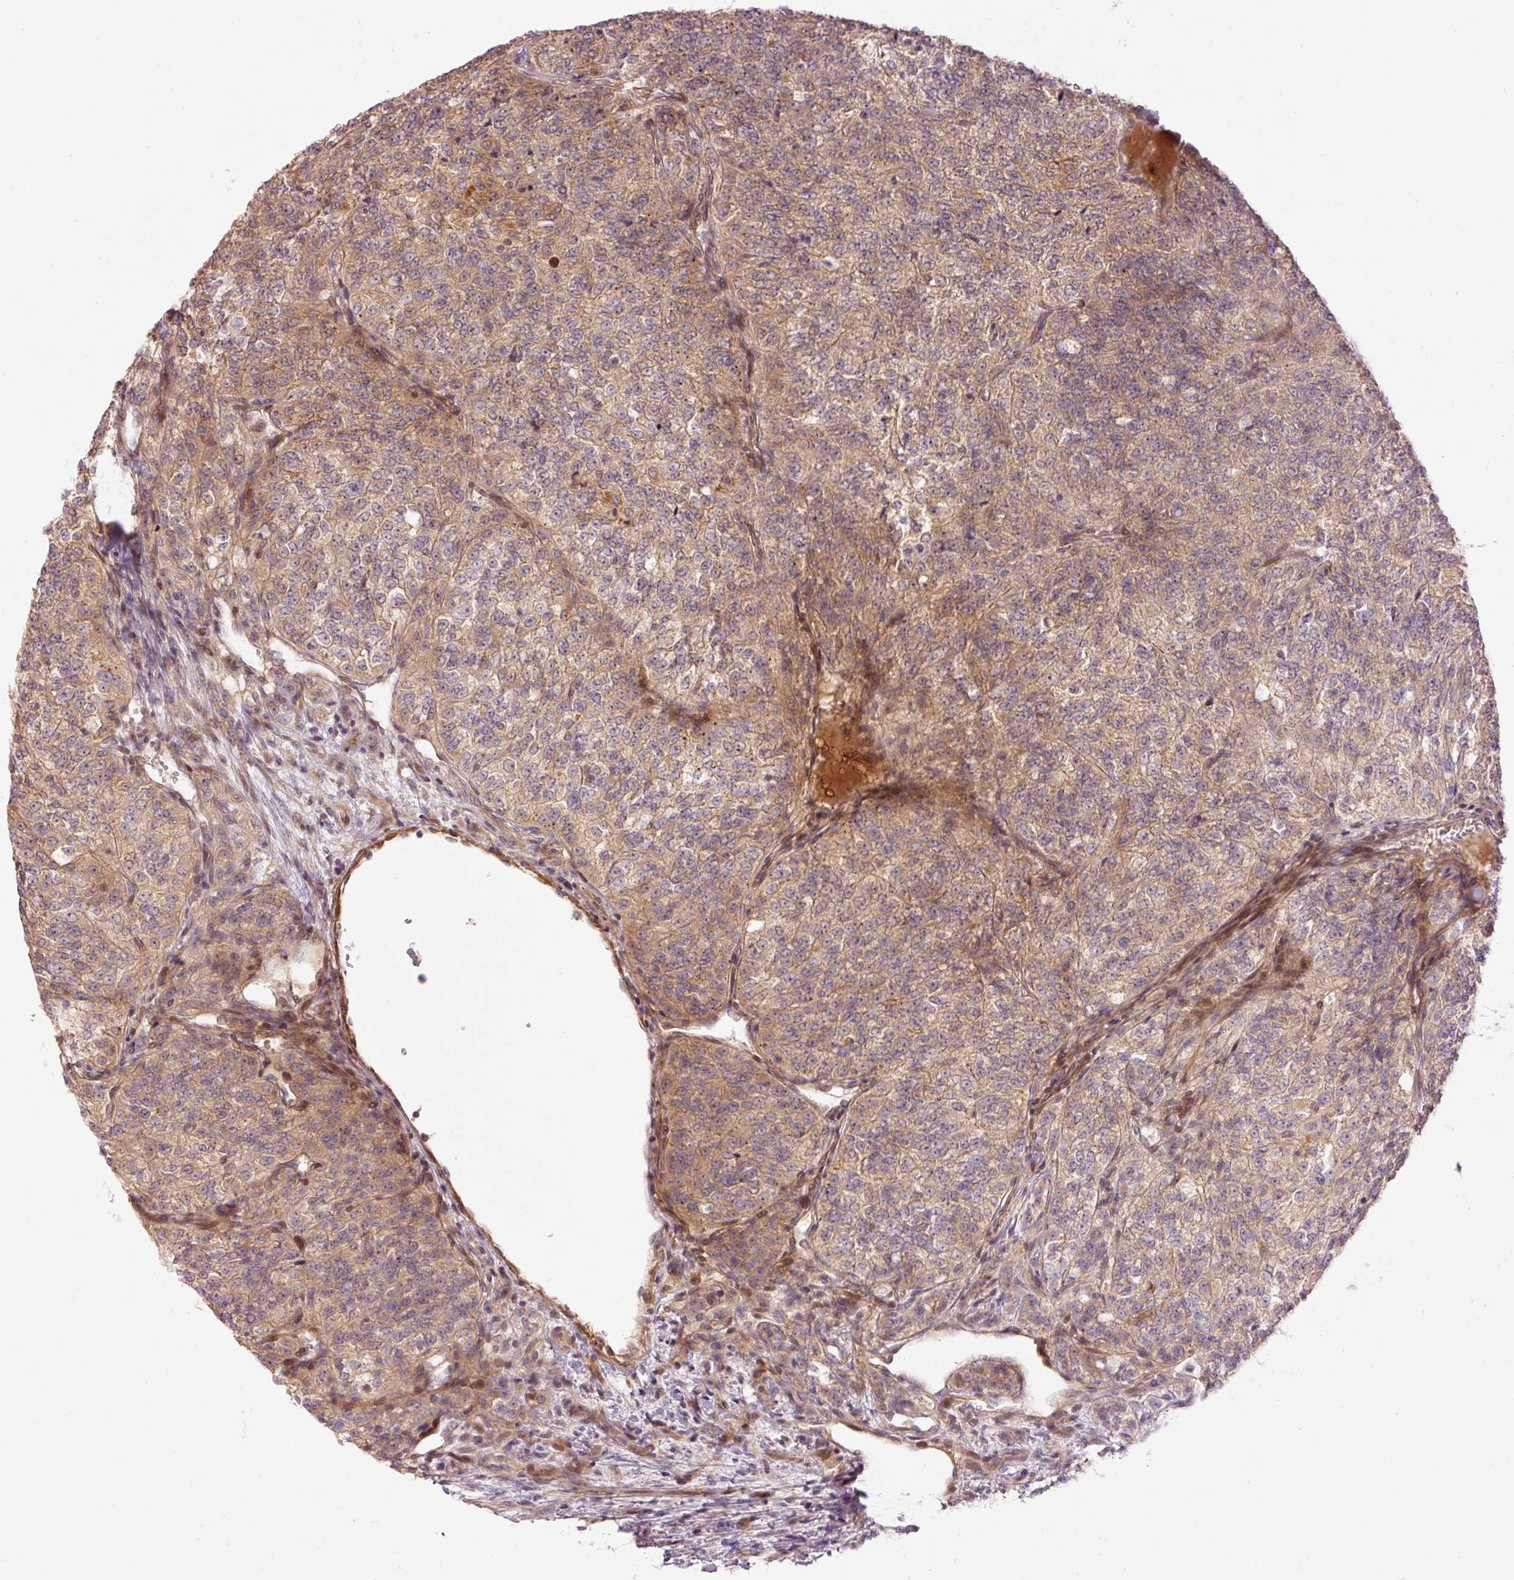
{"staining": {"intensity": "weak", "quantity": ">75%", "location": "cytoplasmic/membranous"}, "tissue": "renal cancer", "cell_type": "Tumor cells", "image_type": "cancer", "snomed": [{"axis": "morphology", "description": "Adenocarcinoma, NOS"}, {"axis": "topography", "description": "Kidney"}], "caption": "Protein expression analysis of renal adenocarcinoma shows weak cytoplasmic/membranous staining in about >75% of tumor cells.", "gene": "SLC29A3", "patient": {"sex": "female", "age": 63}}